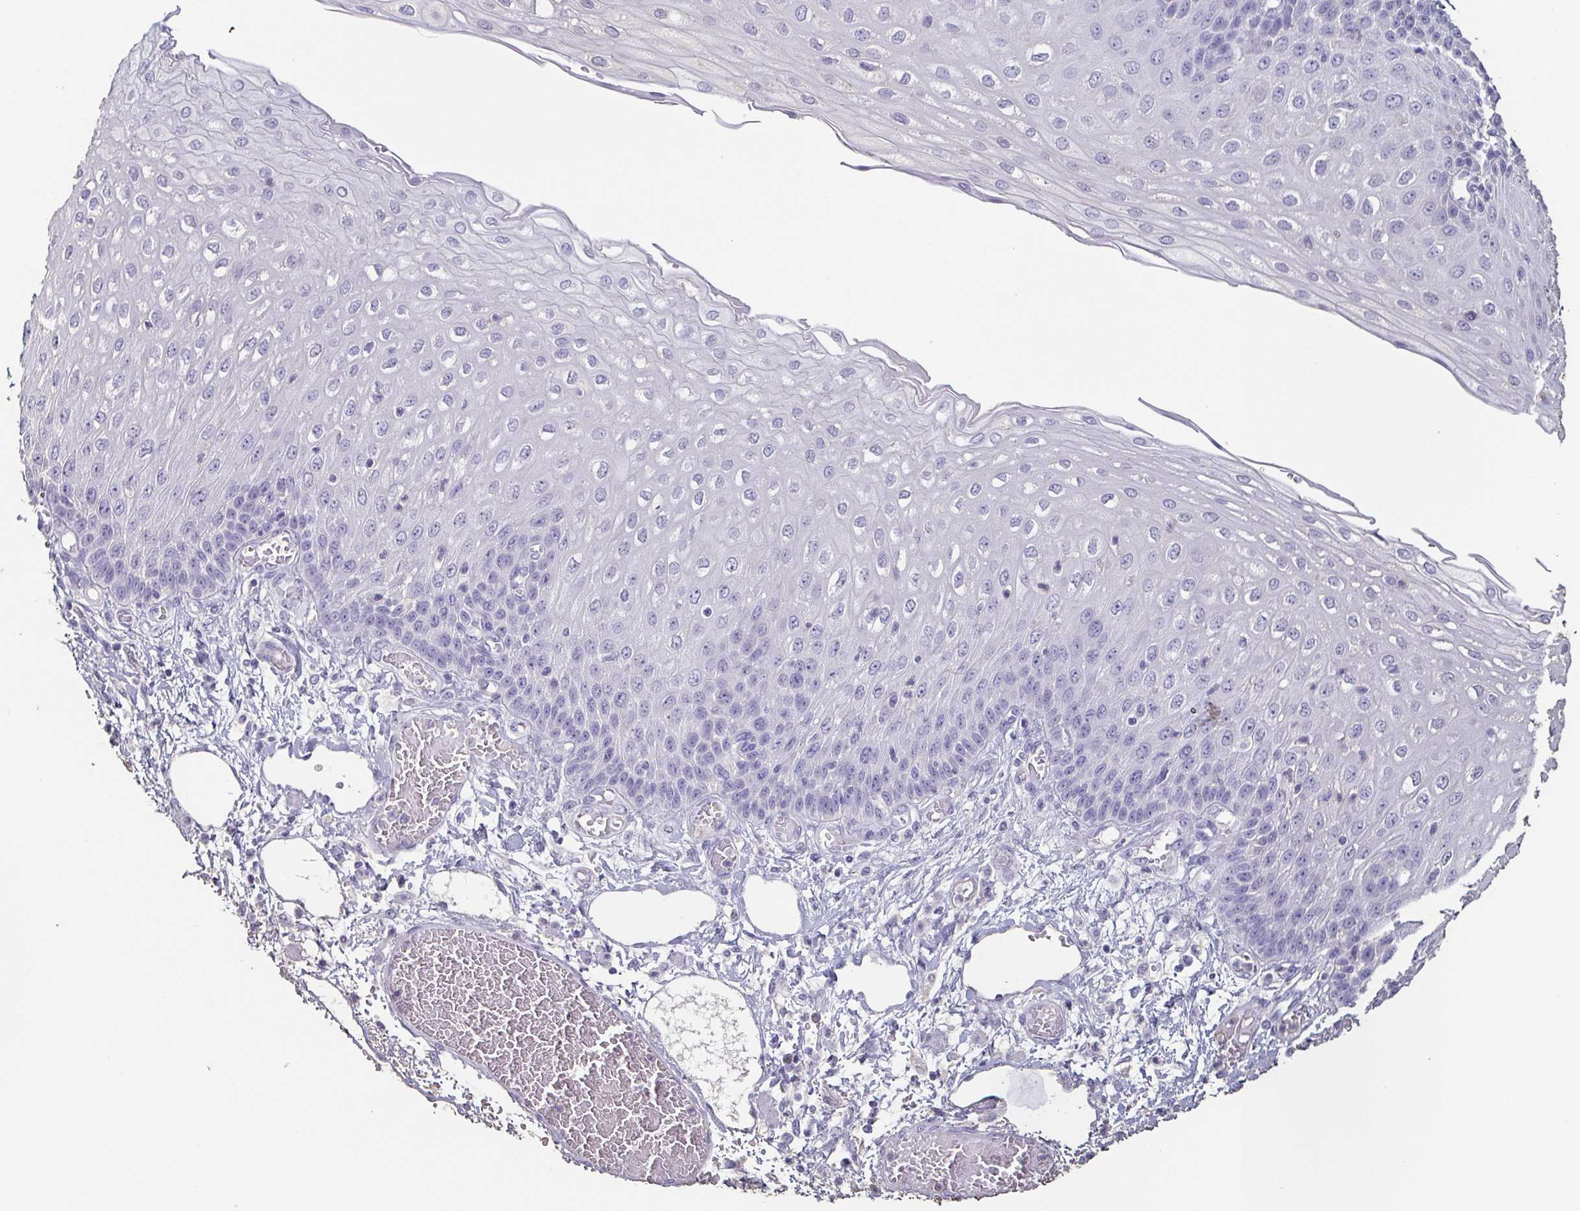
{"staining": {"intensity": "negative", "quantity": "none", "location": "none"}, "tissue": "esophagus", "cell_type": "Squamous epithelial cells", "image_type": "normal", "snomed": [{"axis": "morphology", "description": "Normal tissue, NOS"}, {"axis": "morphology", "description": "Adenocarcinoma, NOS"}, {"axis": "topography", "description": "Esophagus"}], "caption": "This is an IHC micrograph of unremarkable esophagus. There is no expression in squamous epithelial cells.", "gene": "BPIFA2", "patient": {"sex": "male", "age": 81}}